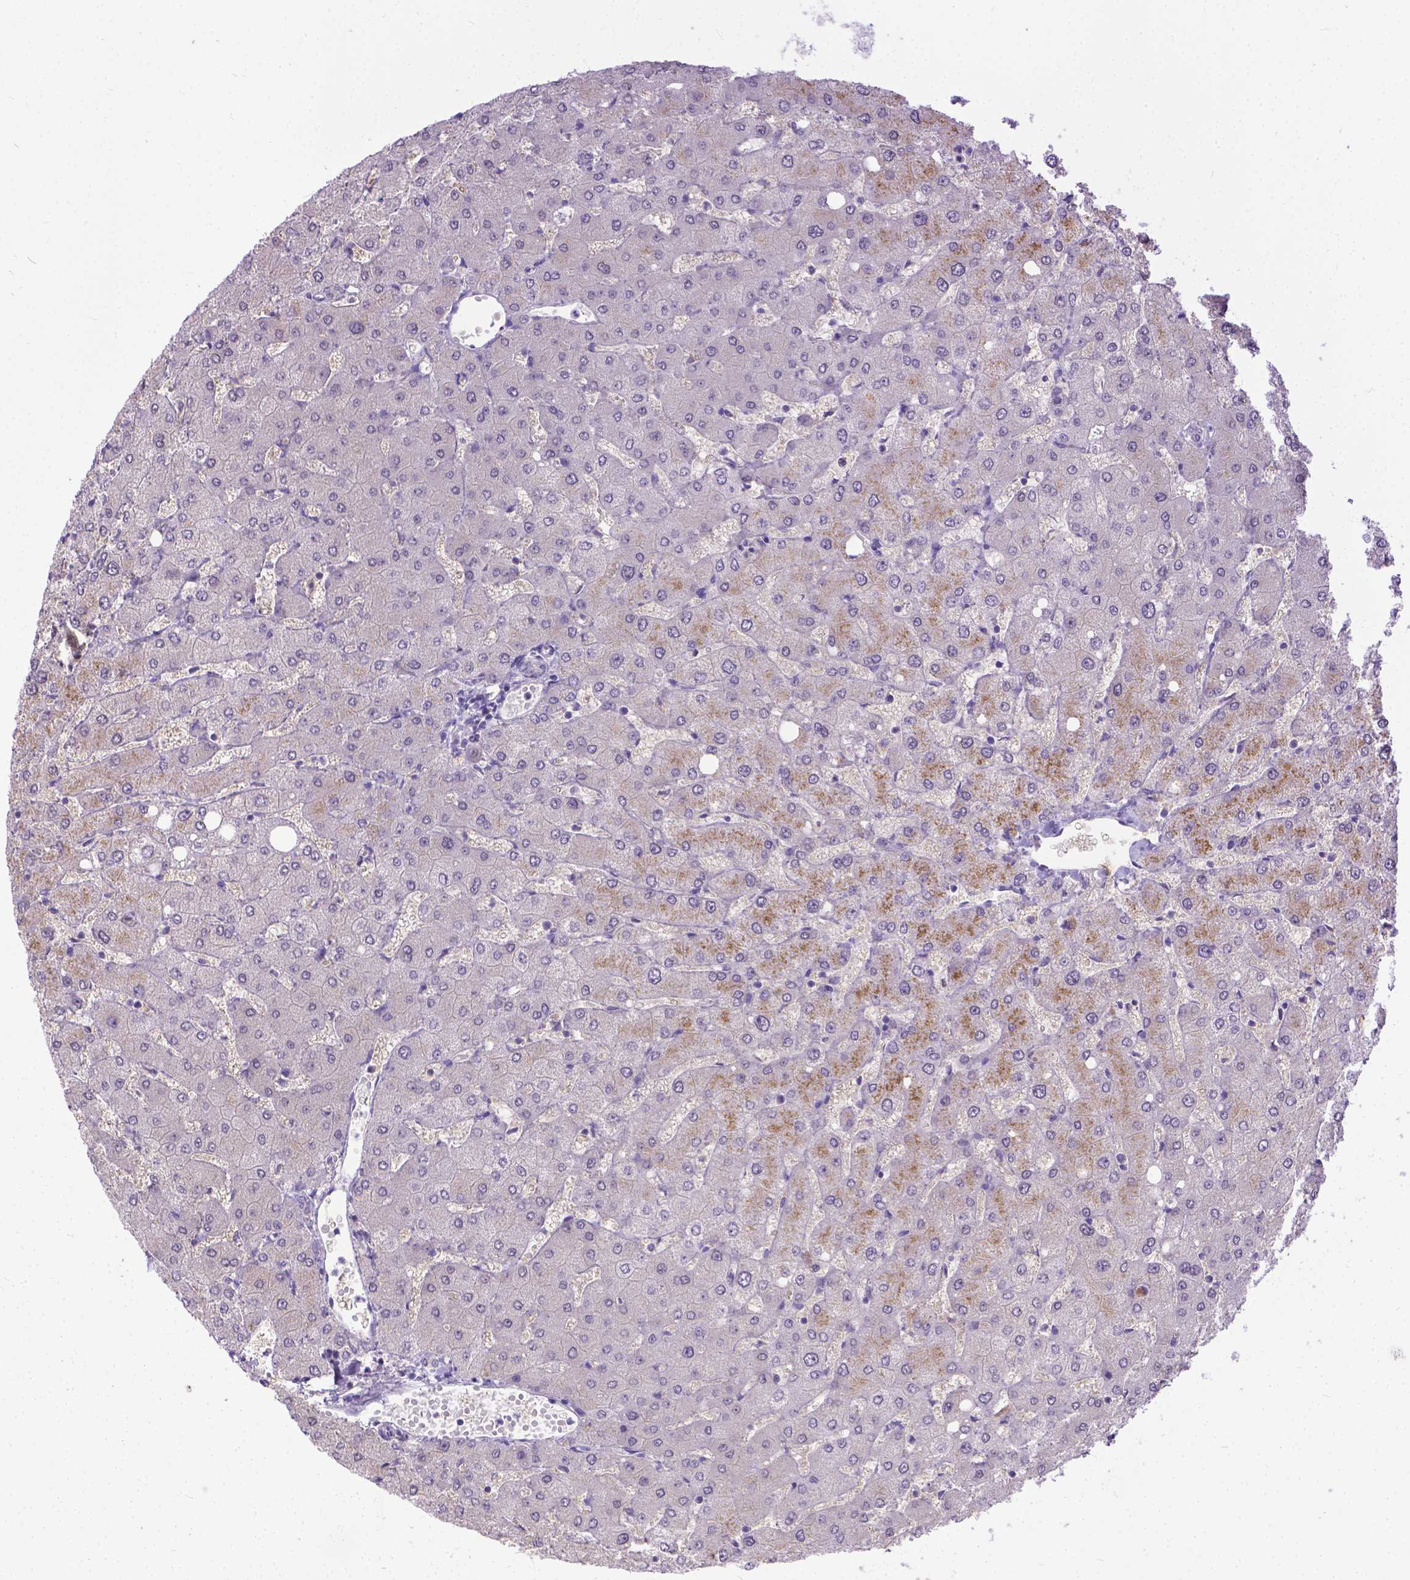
{"staining": {"intensity": "negative", "quantity": "none", "location": "none"}, "tissue": "liver", "cell_type": "Cholangiocytes", "image_type": "normal", "snomed": [{"axis": "morphology", "description": "Normal tissue, NOS"}, {"axis": "topography", "description": "Liver"}], "caption": "A high-resolution histopathology image shows IHC staining of unremarkable liver, which displays no significant expression in cholangiocytes.", "gene": "TTLL6", "patient": {"sex": "female", "age": 54}}